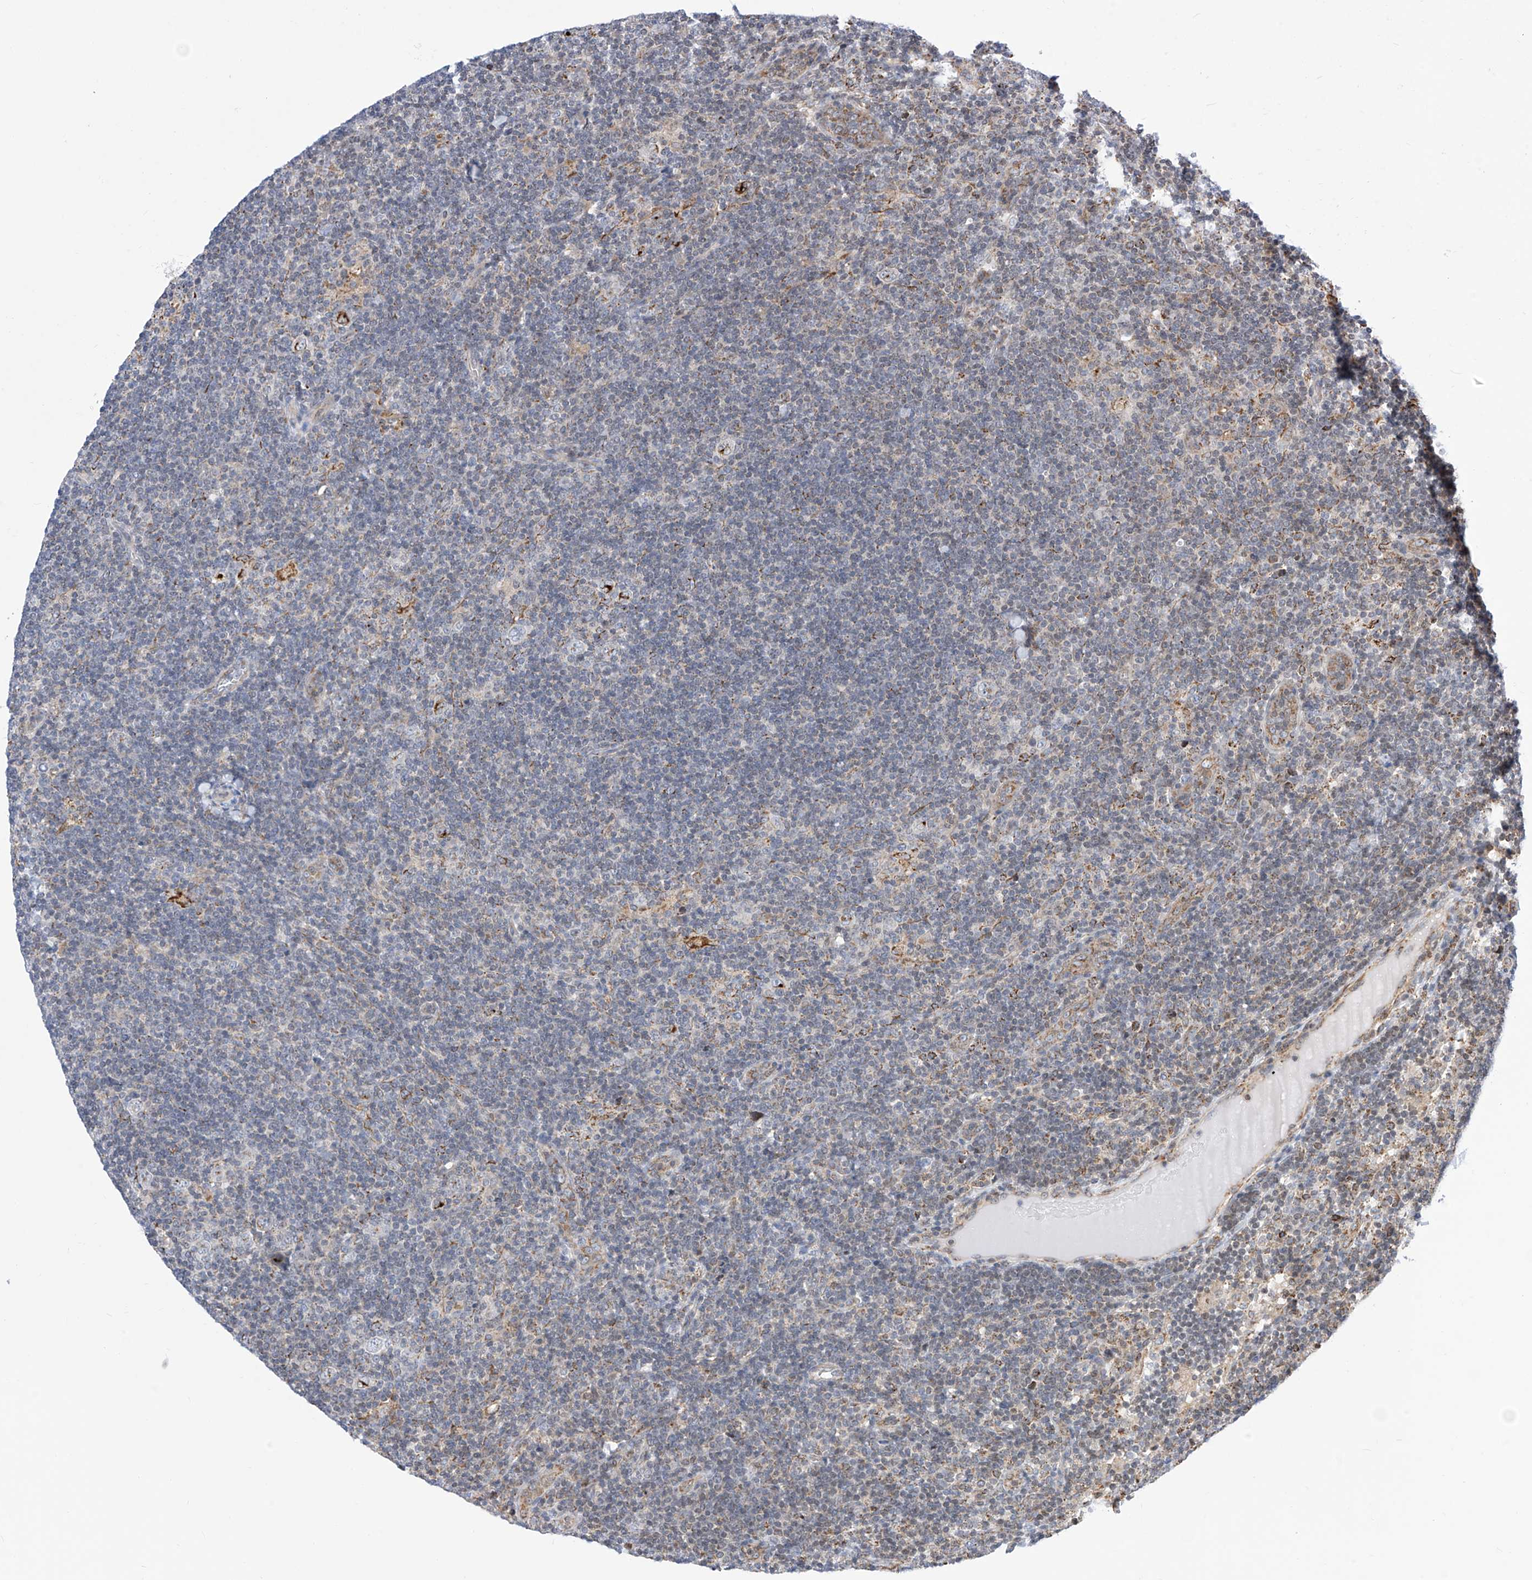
{"staining": {"intensity": "moderate", "quantity": "<25%", "location": "cytoplasmic/membranous"}, "tissue": "lymphoma", "cell_type": "Tumor cells", "image_type": "cancer", "snomed": [{"axis": "morphology", "description": "Hodgkin's disease, NOS"}, {"axis": "topography", "description": "Lymph node"}], "caption": "This image displays lymphoma stained with IHC to label a protein in brown. The cytoplasmic/membranous of tumor cells show moderate positivity for the protein. Nuclei are counter-stained blue.", "gene": "TTLL8", "patient": {"sex": "female", "age": 57}}